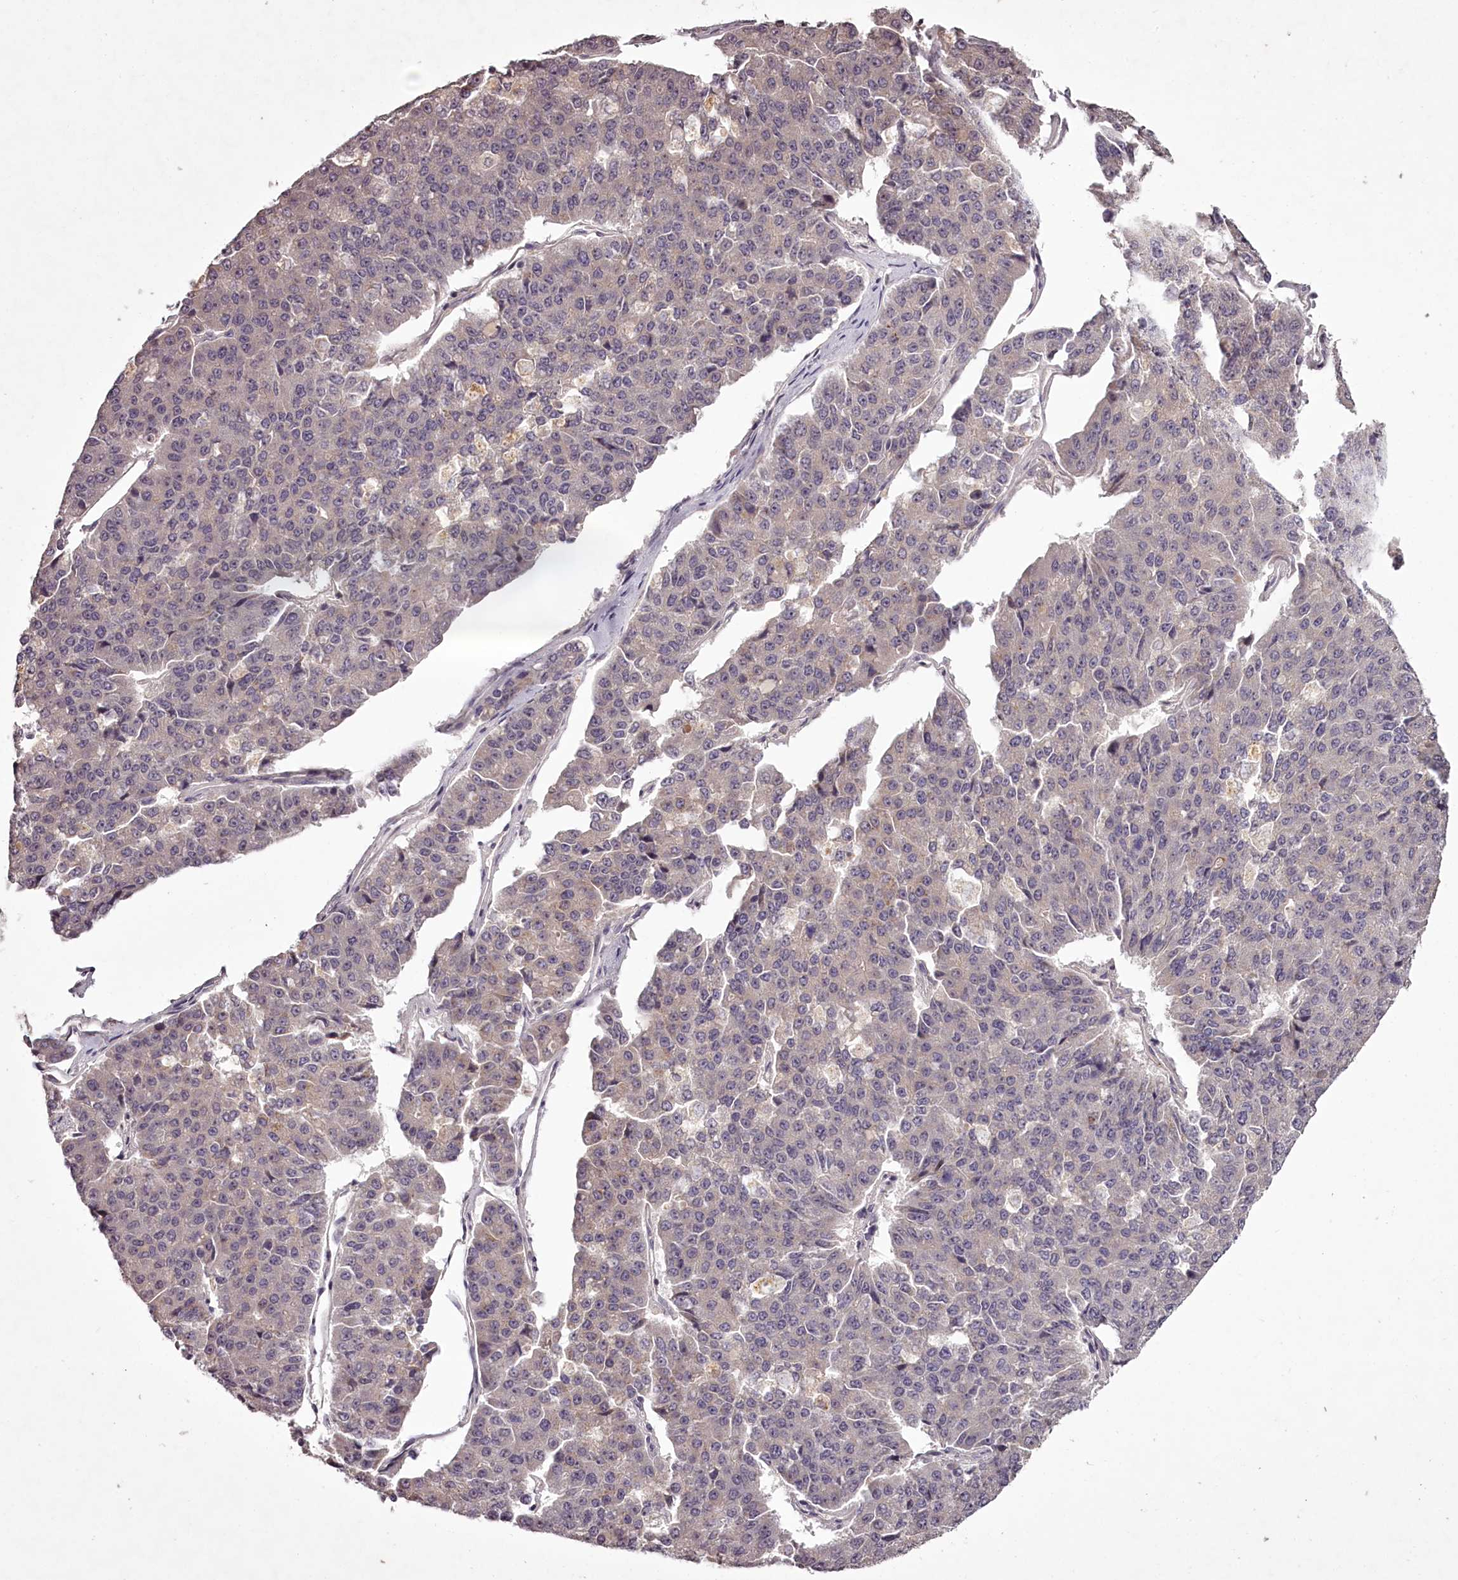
{"staining": {"intensity": "weak", "quantity": "<25%", "location": "cytoplasmic/membranous"}, "tissue": "pancreatic cancer", "cell_type": "Tumor cells", "image_type": "cancer", "snomed": [{"axis": "morphology", "description": "Adenocarcinoma, NOS"}, {"axis": "topography", "description": "Pancreas"}], "caption": "IHC photomicrograph of pancreatic adenocarcinoma stained for a protein (brown), which exhibits no positivity in tumor cells.", "gene": "RBMXL2", "patient": {"sex": "male", "age": 50}}